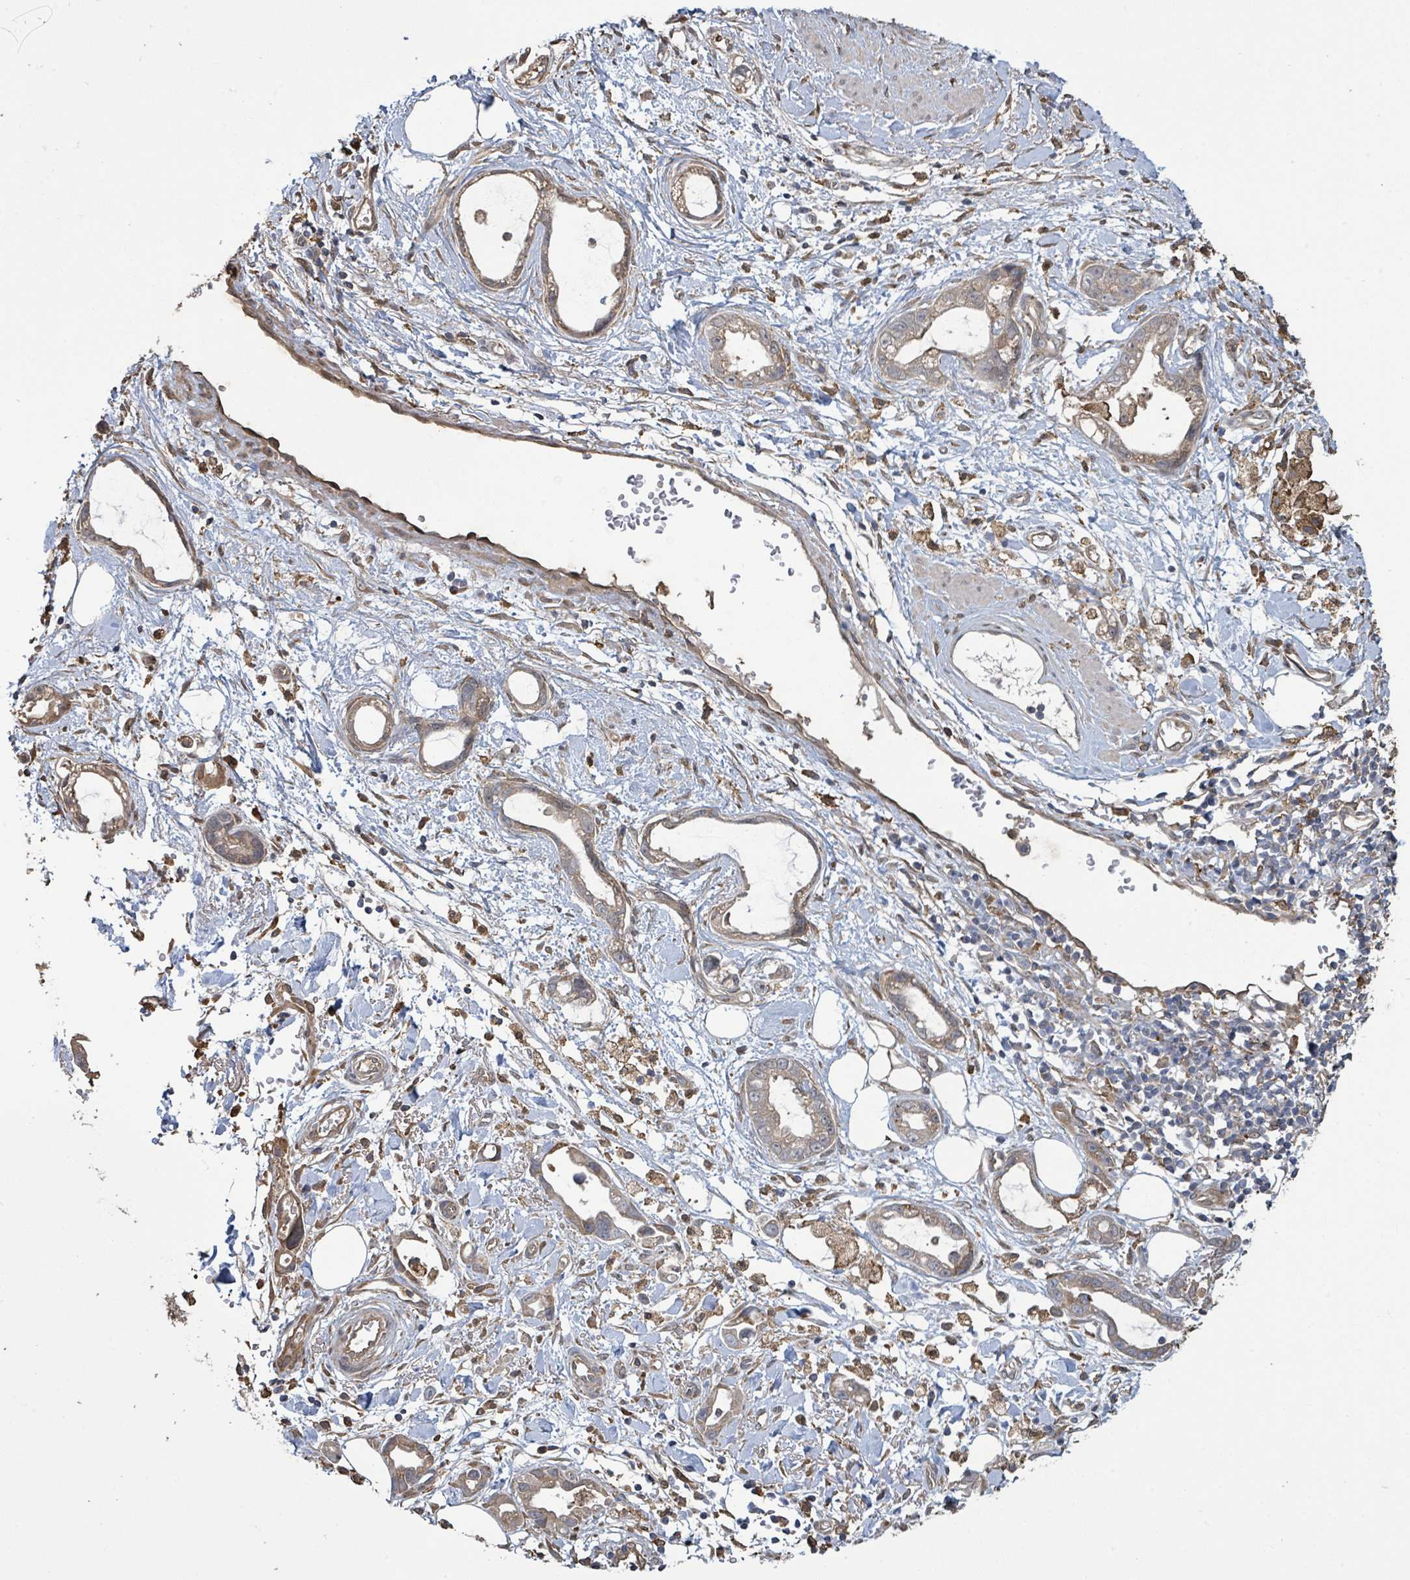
{"staining": {"intensity": "moderate", "quantity": ">75%", "location": "cytoplasmic/membranous"}, "tissue": "stomach cancer", "cell_type": "Tumor cells", "image_type": "cancer", "snomed": [{"axis": "morphology", "description": "Adenocarcinoma, NOS"}, {"axis": "topography", "description": "Stomach"}], "caption": "Immunohistochemical staining of adenocarcinoma (stomach) displays medium levels of moderate cytoplasmic/membranous staining in about >75% of tumor cells.", "gene": "ARPIN", "patient": {"sex": "male", "age": 55}}